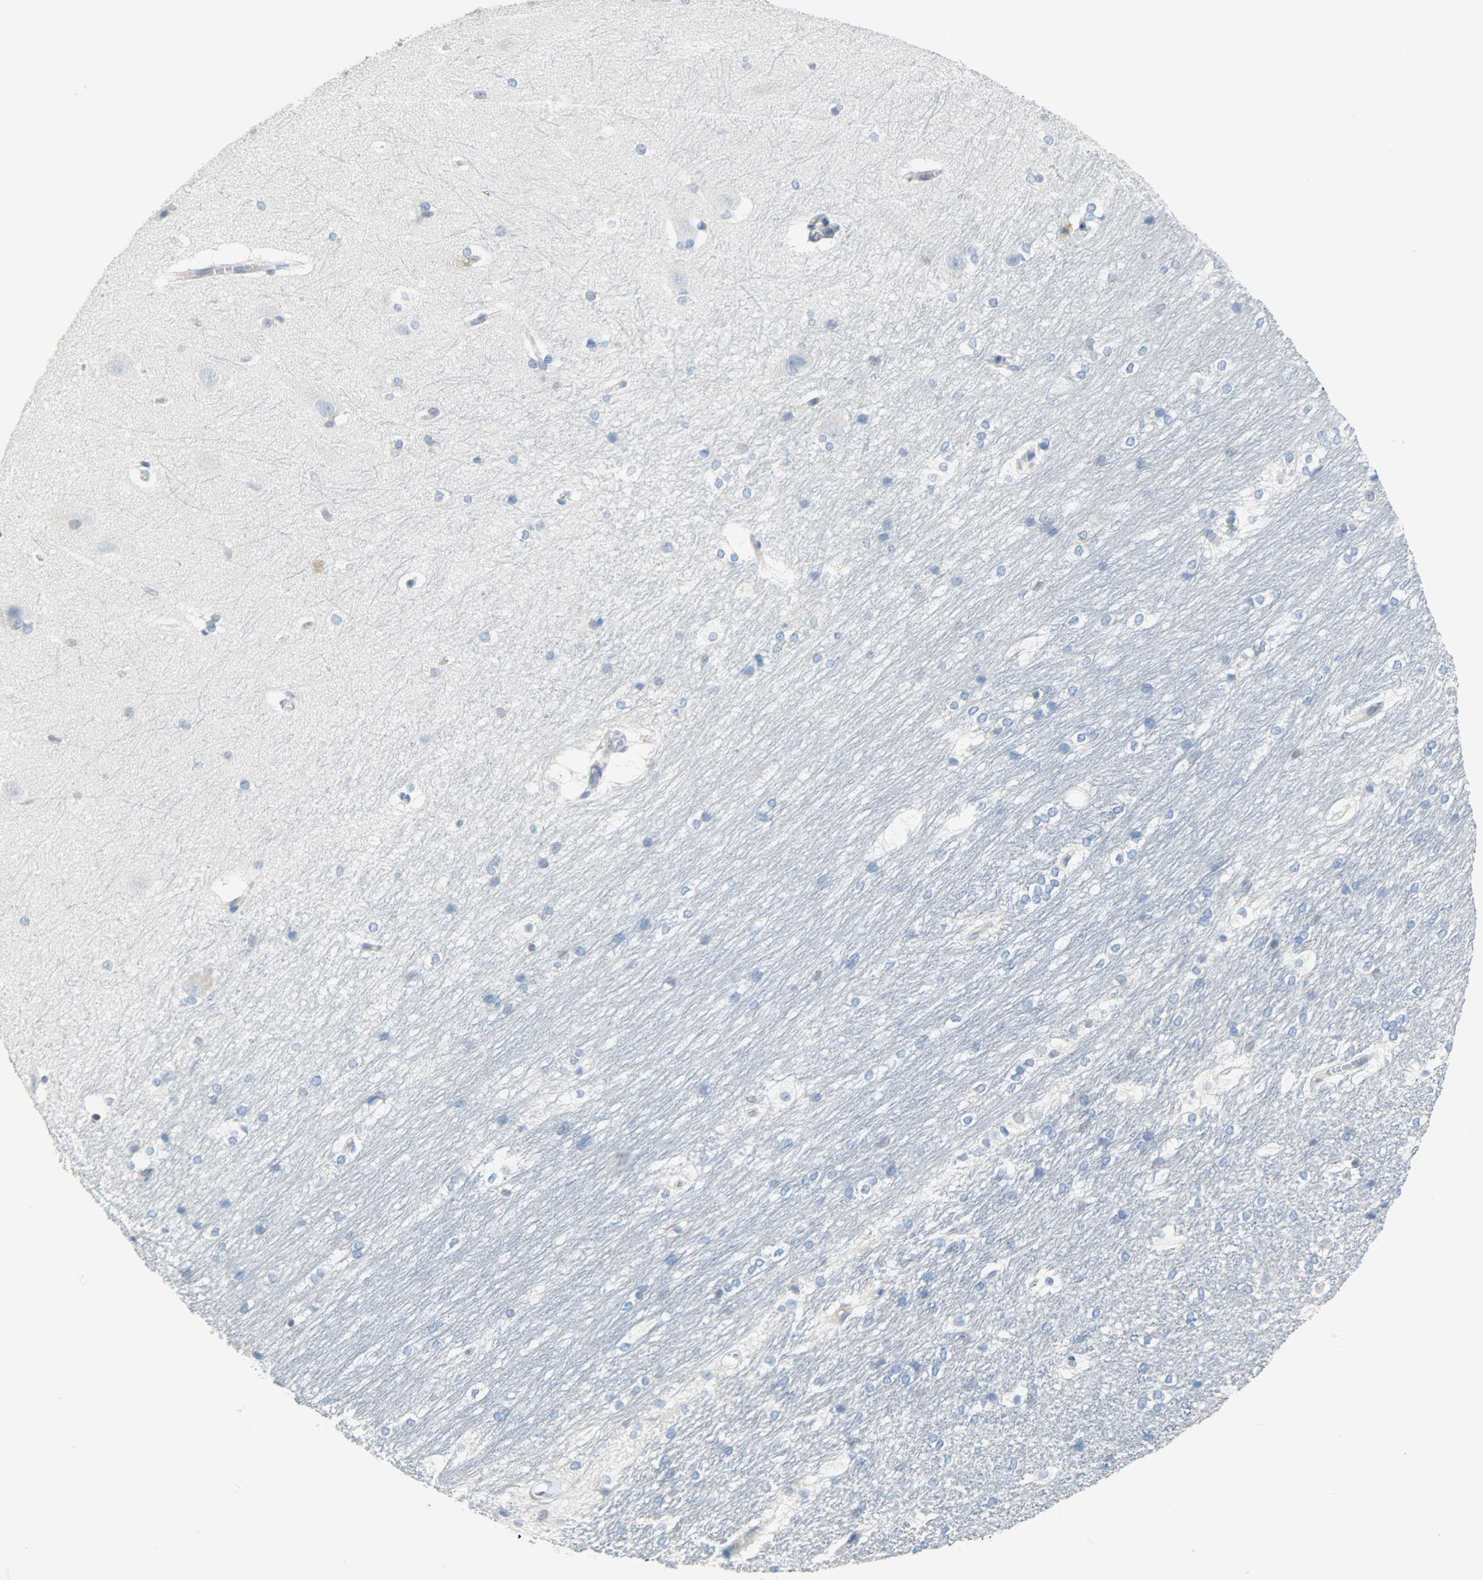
{"staining": {"intensity": "negative", "quantity": "none", "location": "none"}, "tissue": "hippocampus", "cell_type": "Glial cells", "image_type": "normal", "snomed": [{"axis": "morphology", "description": "Normal tissue, NOS"}, {"axis": "topography", "description": "Hippocampus"}], "caption": "Immunohistochemistry (IHC) image of normal hippocampus: human hippocampus stained with DAB displays no significant protein expression in glial cells.", "gene": "EIF4EBP1", "patient": {"sex": "female", "age": 19}}